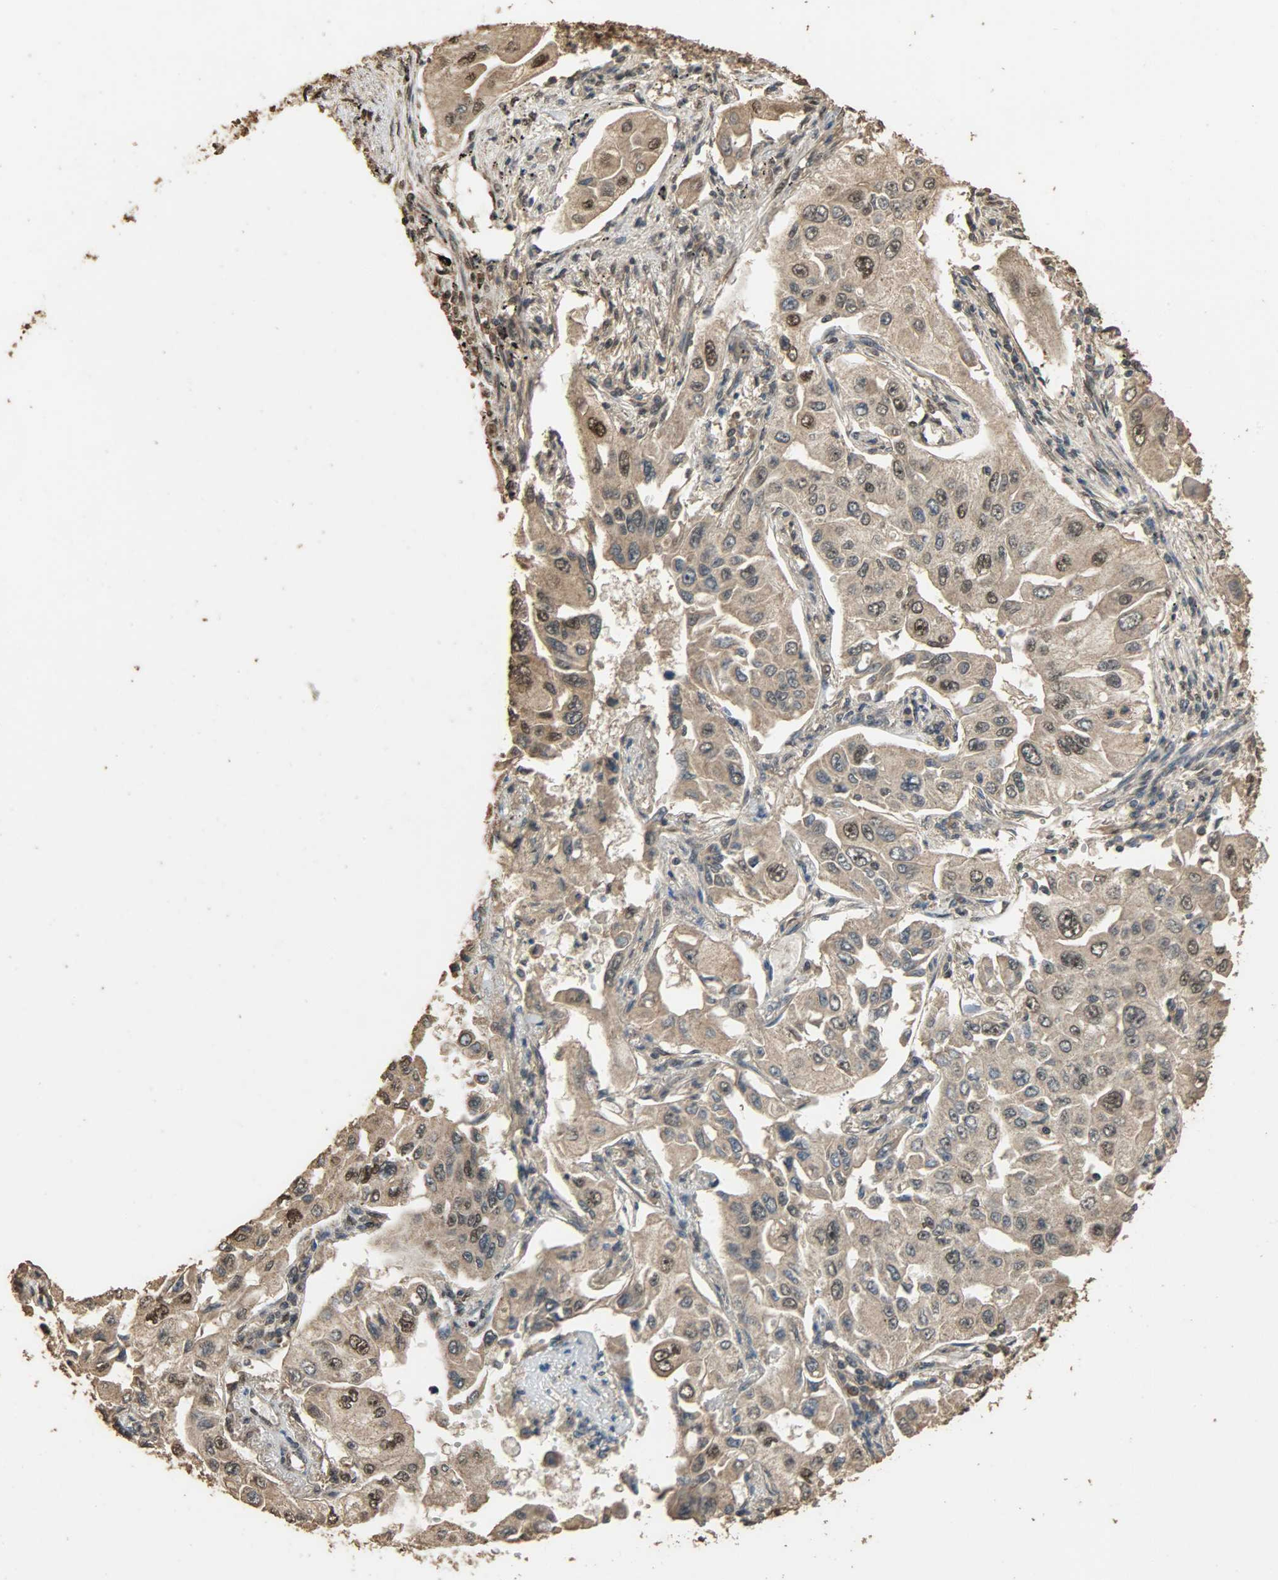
{"staining": {"intensity": "strong", "quantity": "25%-75%", "location": "cytoplasmic/membranous,nuclear"}, "tissue": "lung cancer", "cell_type": "Tumor cells", "image_type": "cancer", "snomed": [{"axis": "morphology", "description": "Adenocarcinoma, NOS"}, {"axis": "topography", "description": "Lung"}], "caption": "IHC (DAB (3,3'-diaminobenzidine)) staining of human adenocarcinoma (lung) reveals strong cytoplasmic/membranous and nuclear protein expression in about 25%-75% of tumor cells.", "gene": "CCNT2", "patient": {"sex": "male", "age": 84}}